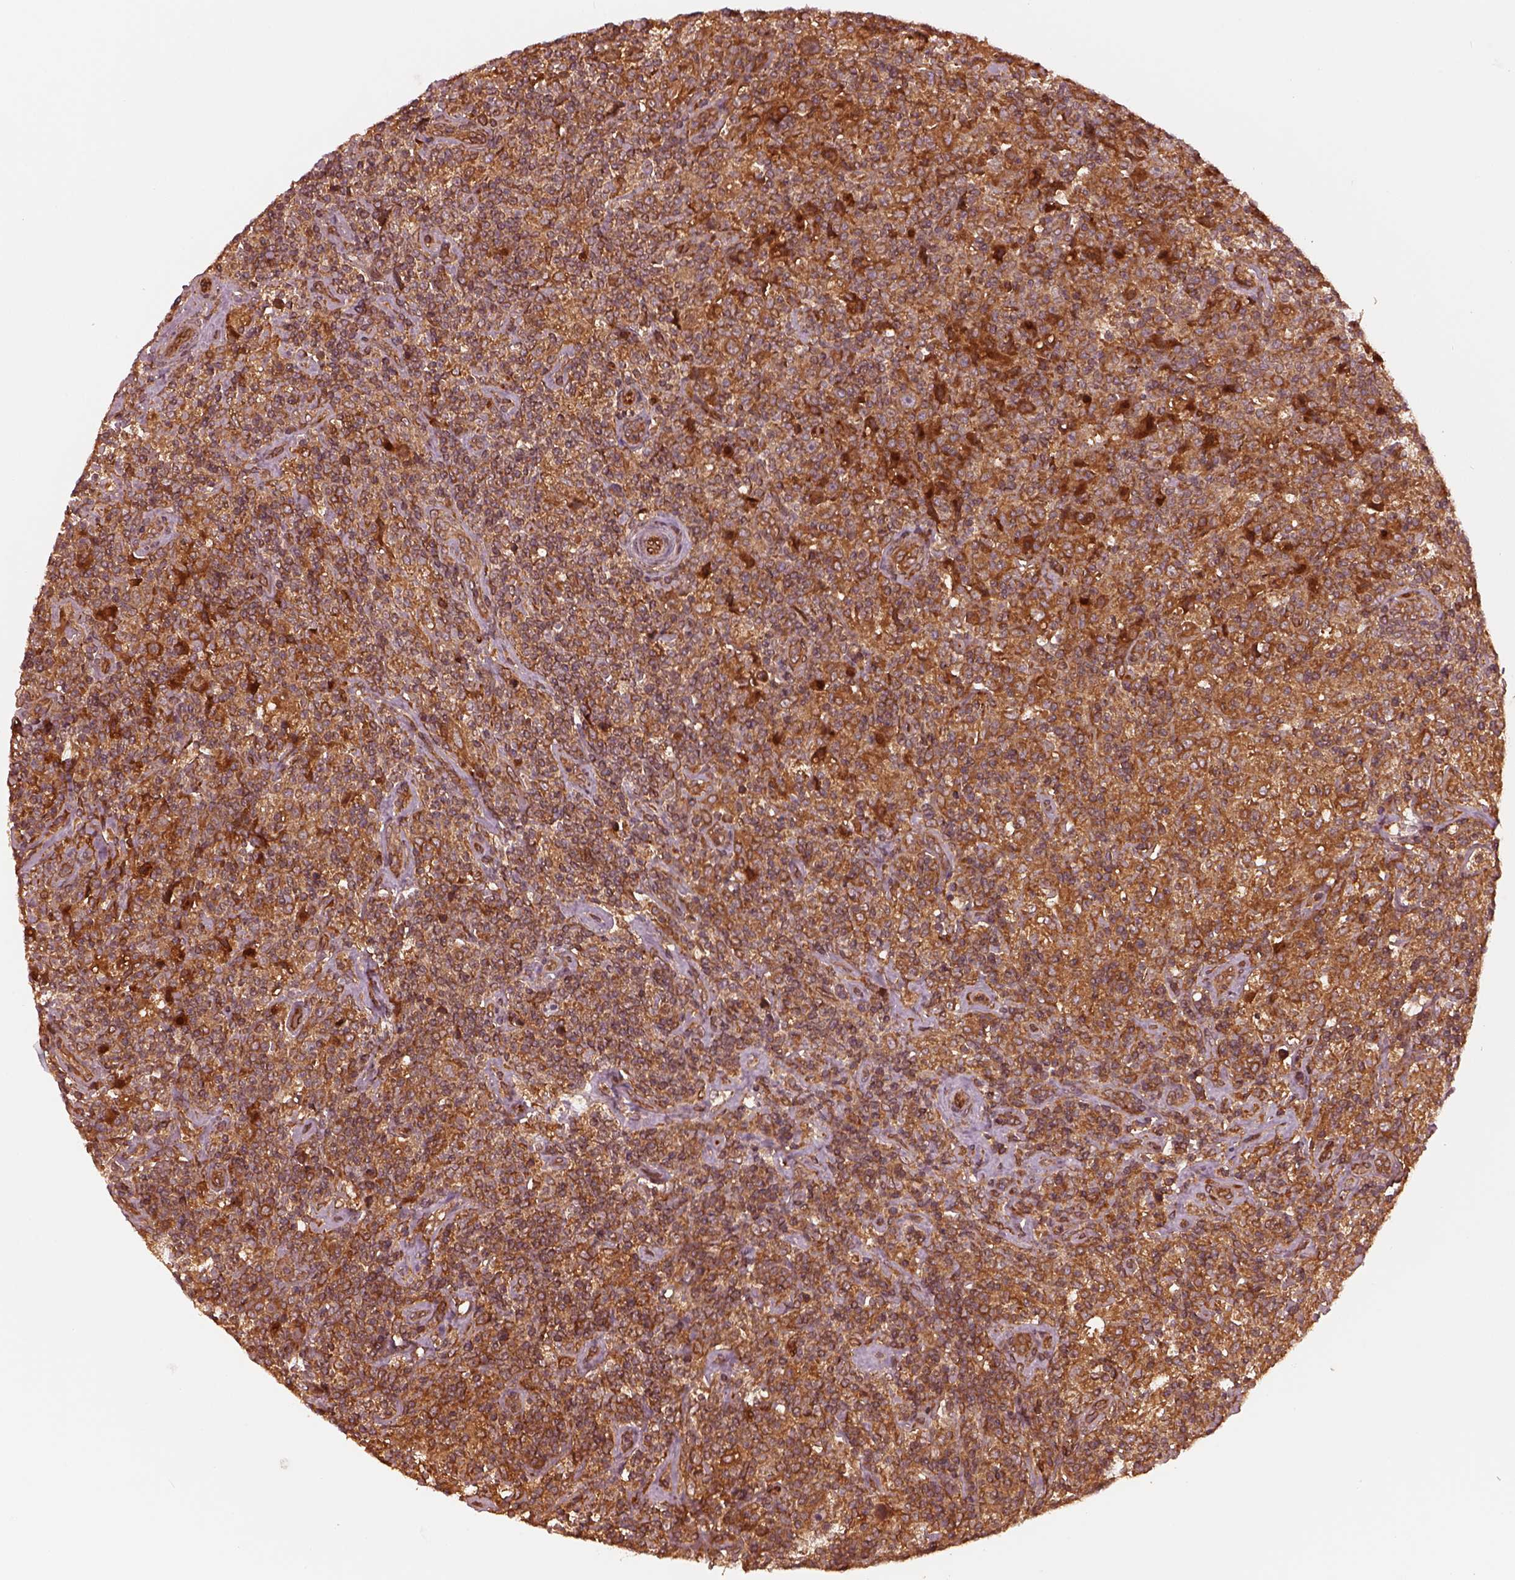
{"staining": {"intensity": "moderate", "quantity": ">75%", "location": "cytoplasmic/membranous"}, "tissue": "lymphoma", "cell_type": "Tumor cells", "image_type": "cancer", "snomed": [{"axis": "morphology", "description": "Hodgkin's disease, NOS"}, {"axis": "topography", "description": "Lymph node"}], "caption": "Tumor cells display medium levels of moderate cytoplasmic/membranous positivity in approximately >75% of cells in human Hodgkin's disease.", "gene": "AGPAT1", "patient": {"sex": "male", "age": 70}}